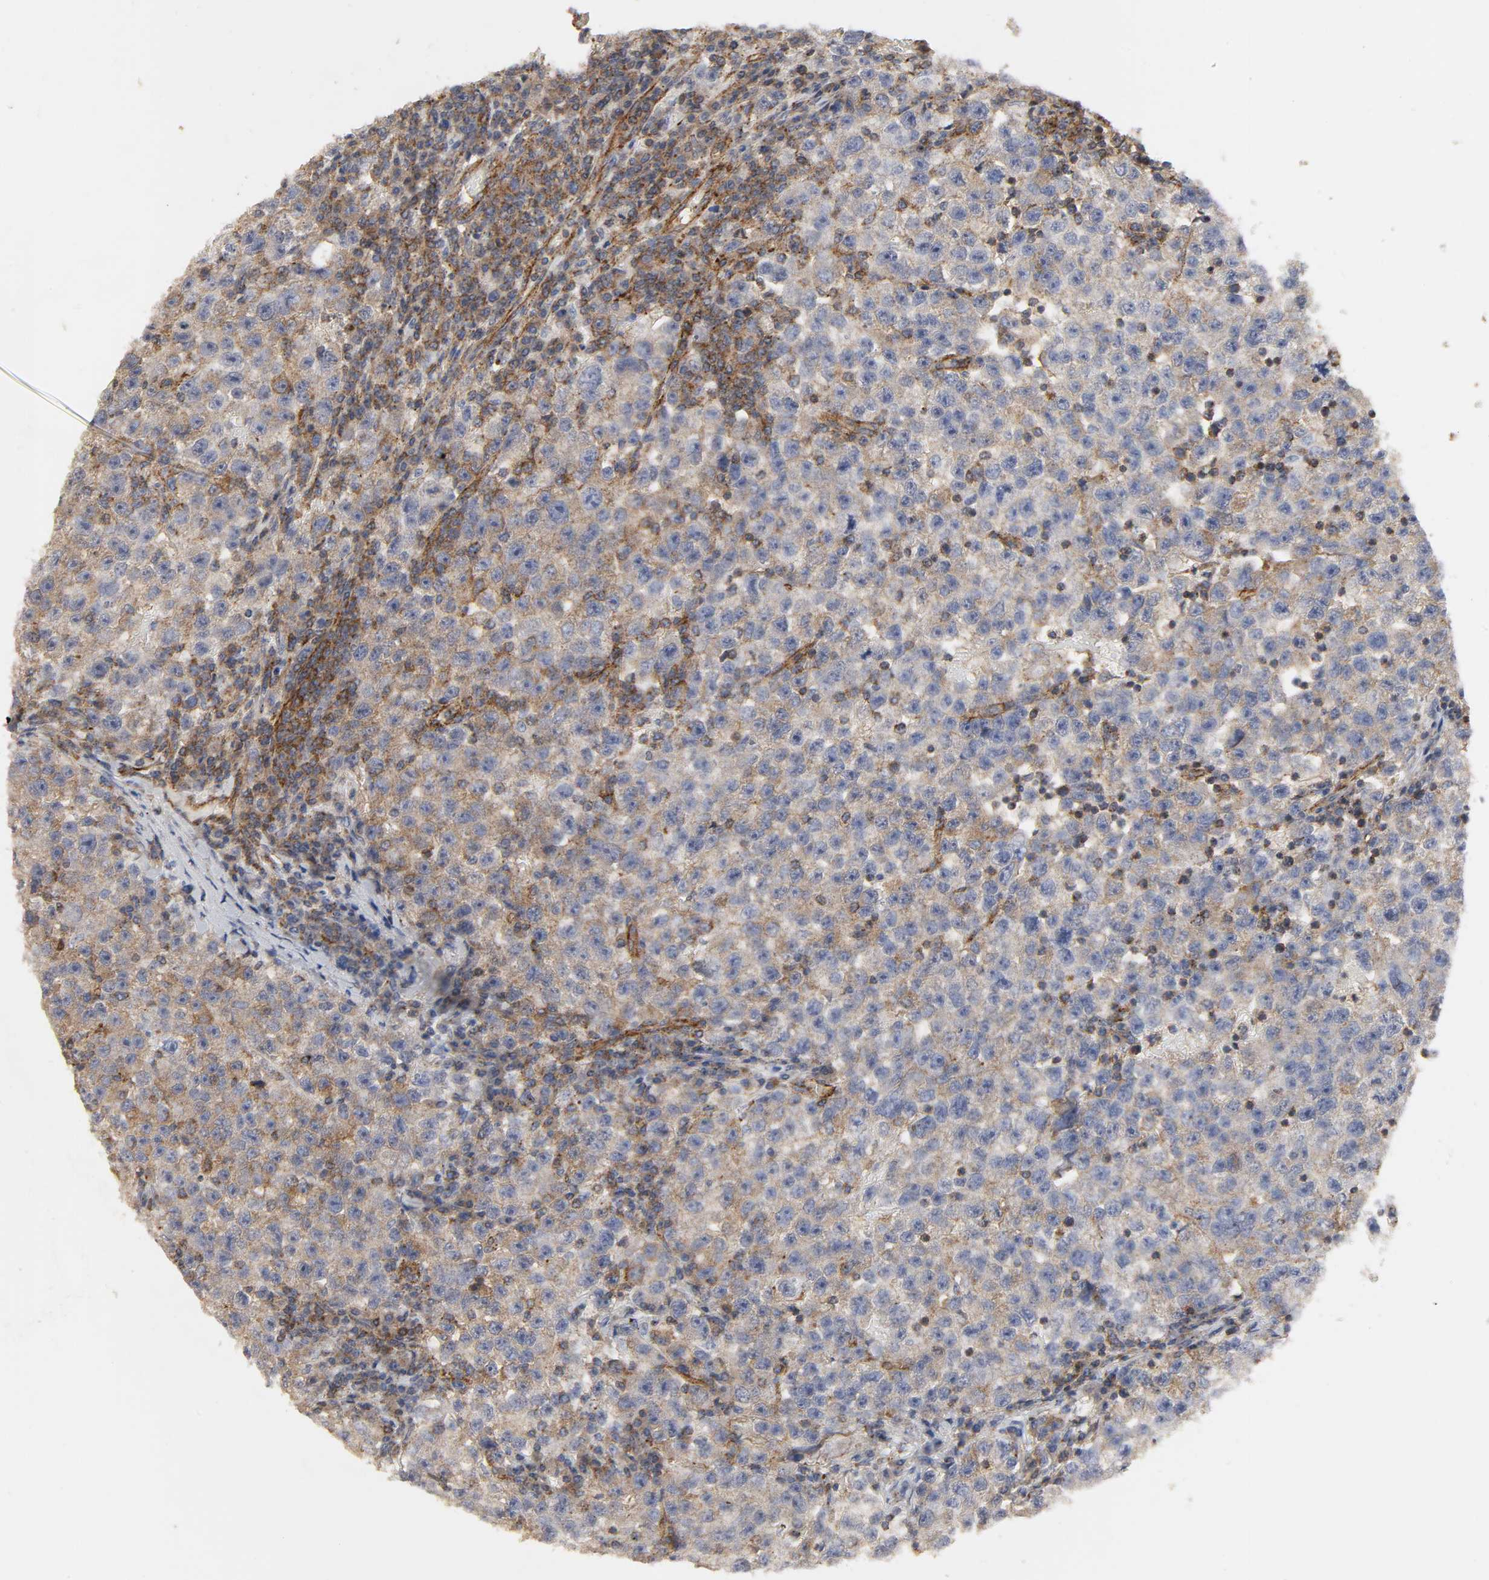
{"staining": {"intensity": "moderate", "quantity": ">75%", "location": "cytoplasmic/membranous"}, "tissue": "testis cancer", "cell_type": "Tumor cells", "image_type": "cancer", "snomed": [{"axis": "morphology", "description": "Seminoma, NOS"}, {"axis": "topography", "description": "Testis"}], "caption": "Immunohistochemistry (IHC) of testis seminoma exhibits medium levels of moderate cytoplasmic/membranous staining in about >75% of tumor cells.", "gene": "SH3GLB1", "patient": {"sex": "male", "age": 22}}